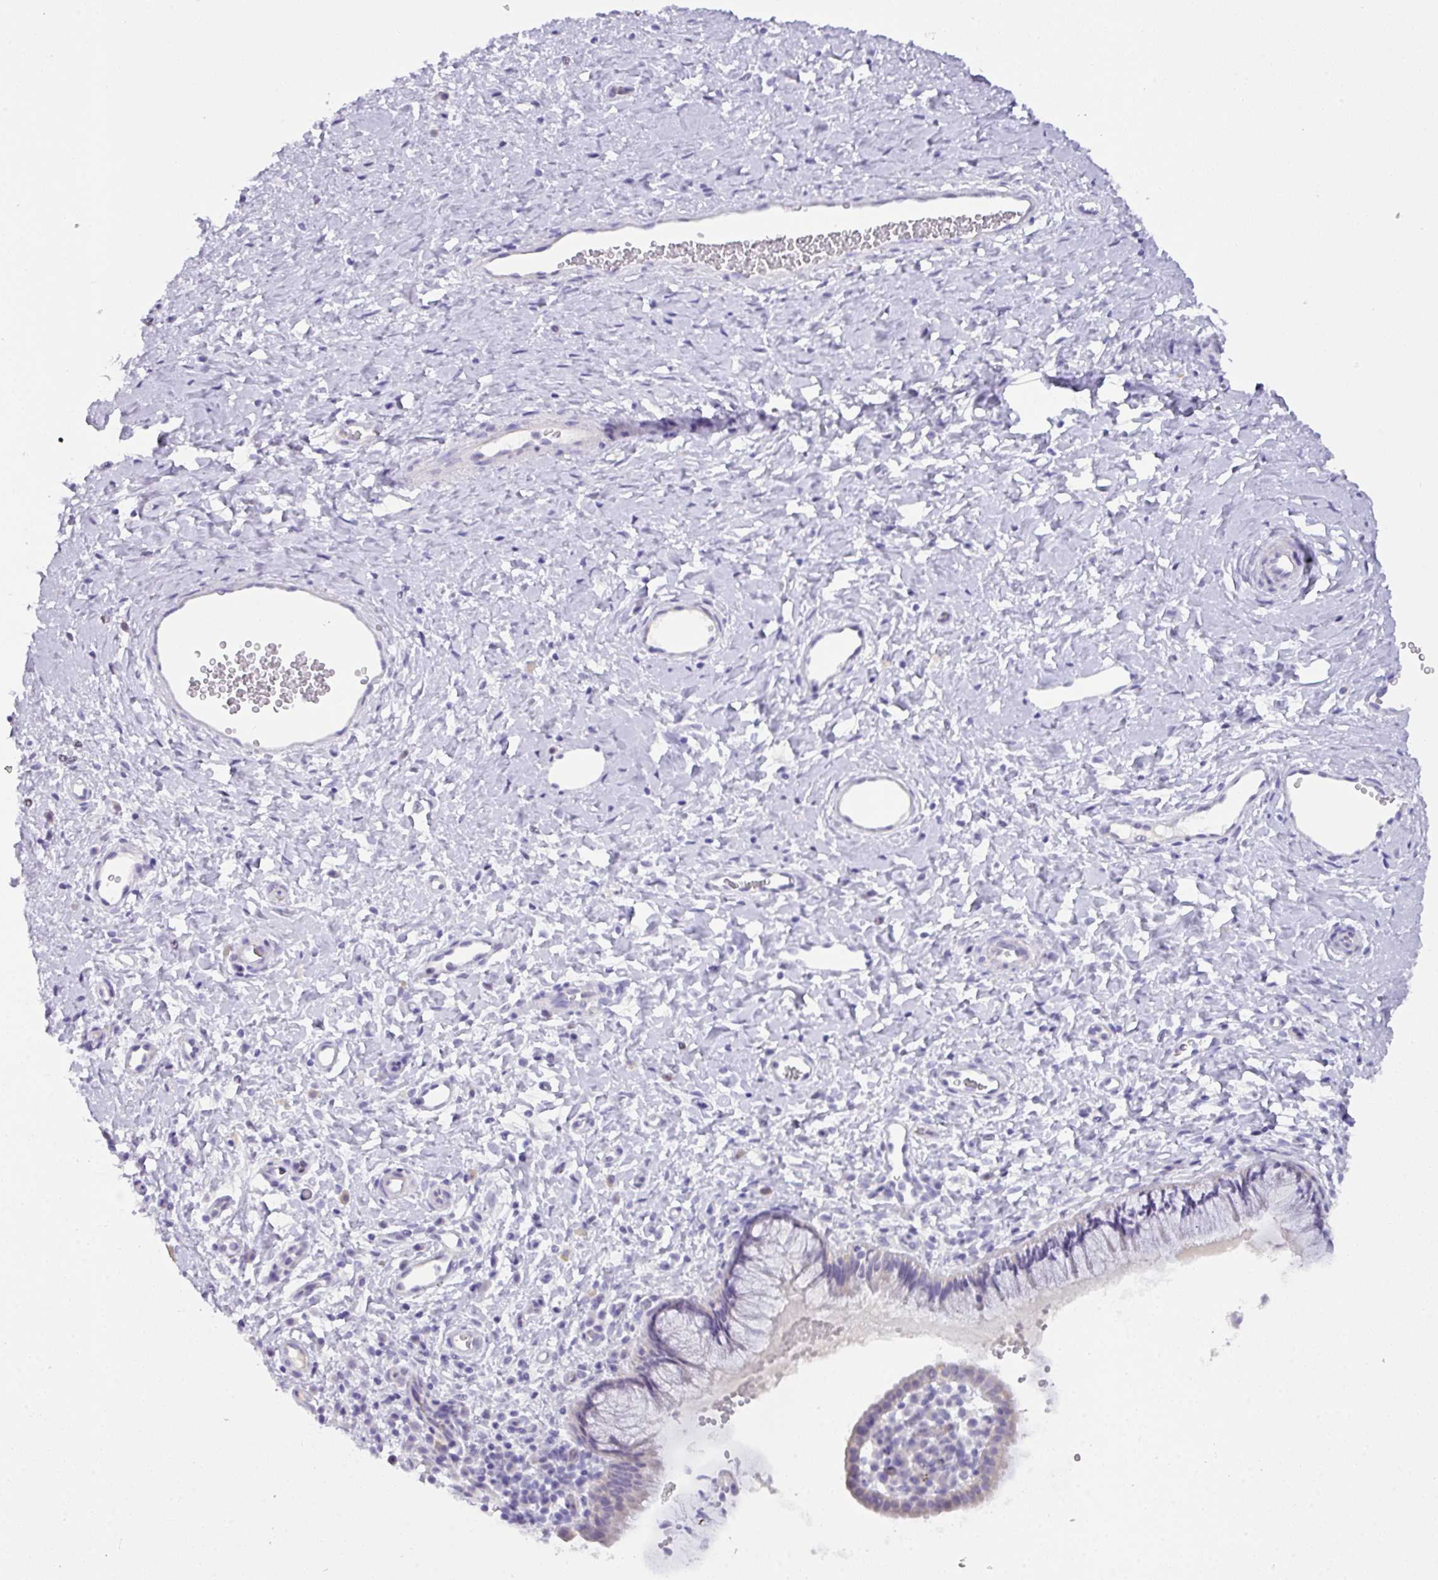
{"staining": {"intensity": "negative", "quantity": "none", "location": "none"}, "tissue": "cervix", "cell_type": "Glandular cells", "image_type": "normal", "snomed": [{"axis": "morphology", "description": "Normal tissue, NOS"}, {"axis": "topography", "description": "Cervix"}], "caption": "The image reveals no staining of glandular cells in unremarkable cervix. (DAB (3,3'-diaminobenzidine) immunohistochemistry visualized using brightfield microscopy, high magnification).", "gene": "MRM2", "patient": {"sex": "female", "age": 36}}